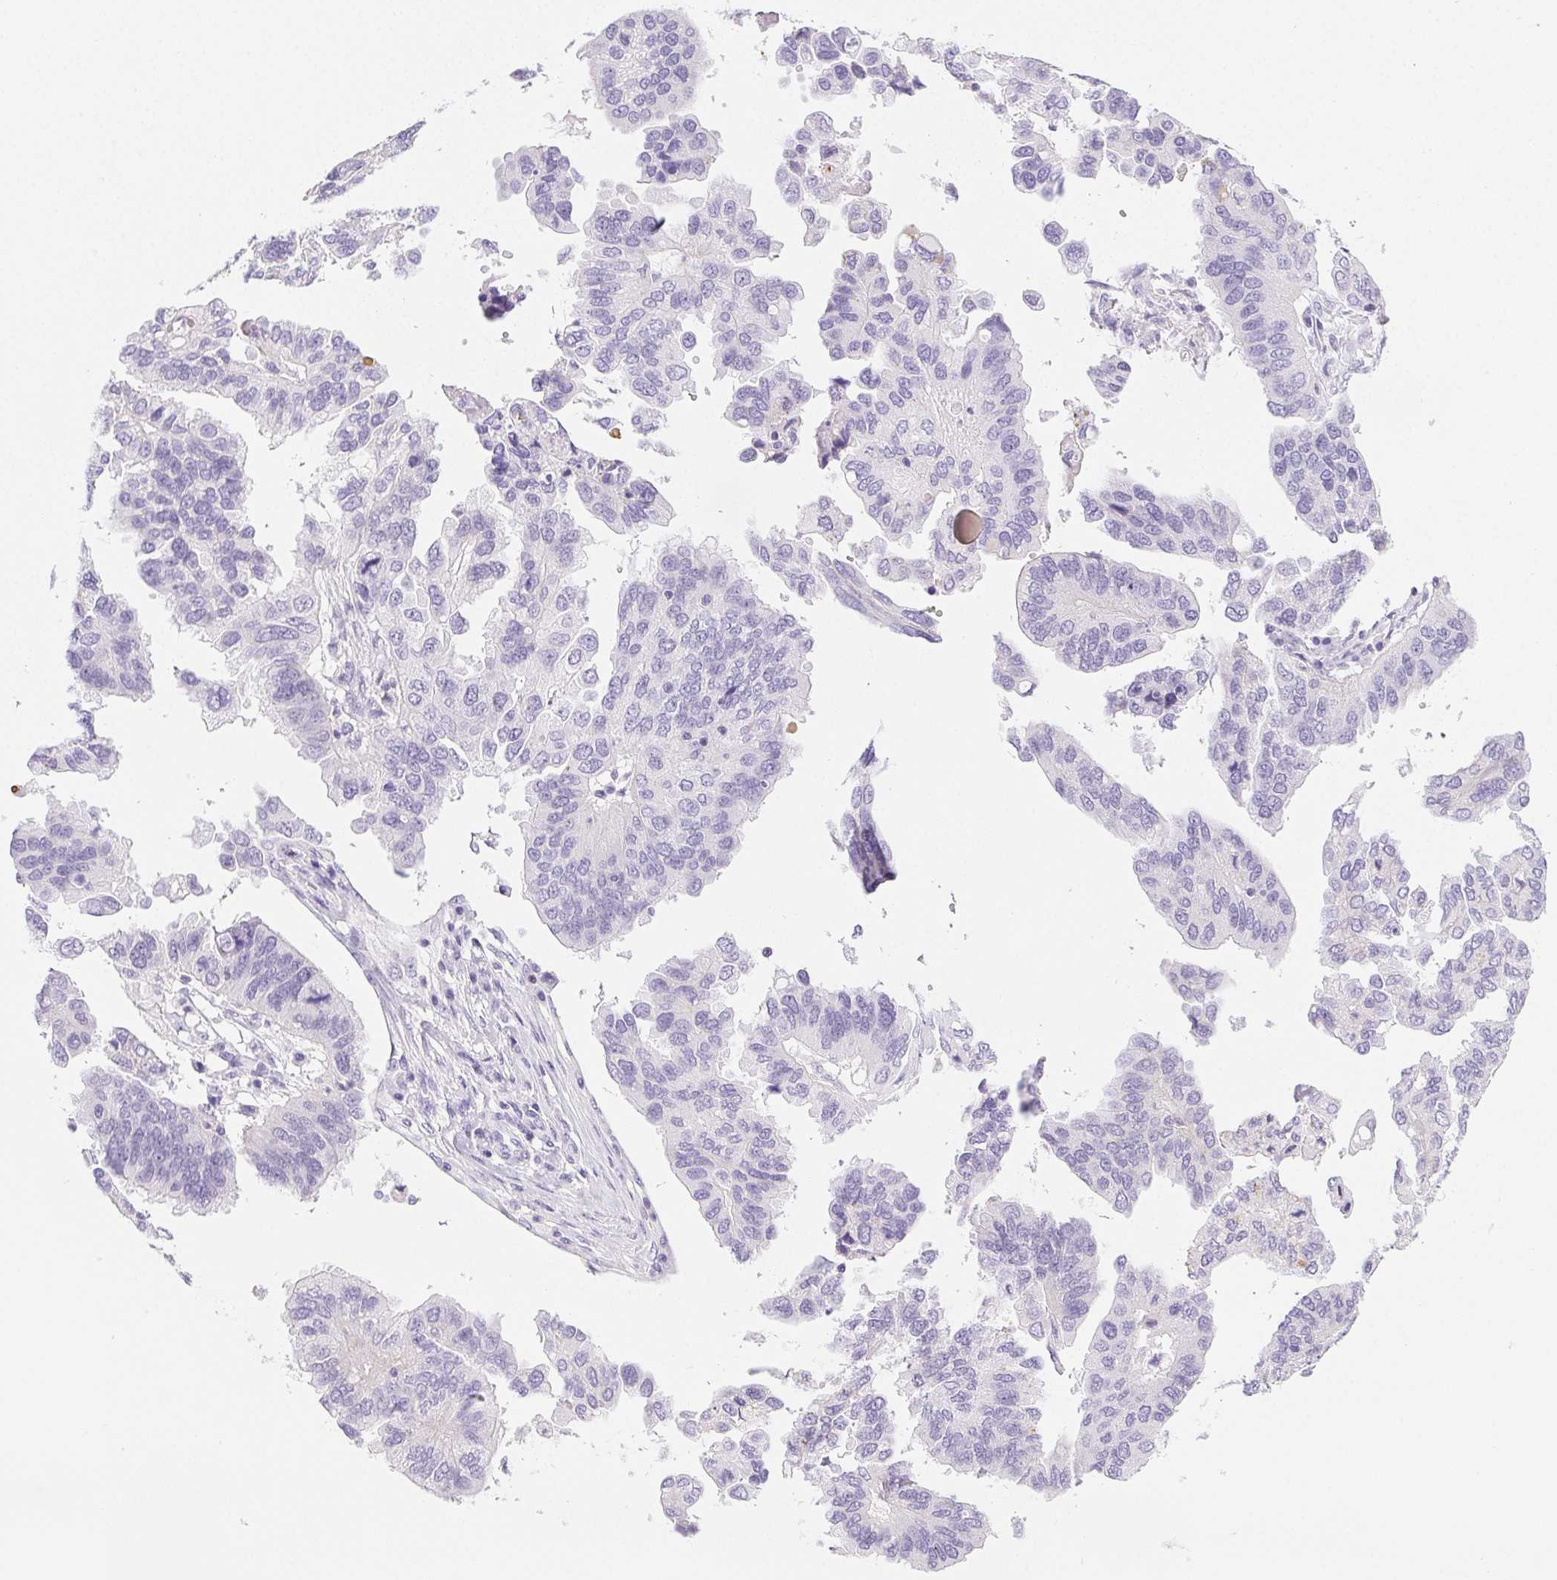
{"staining": {"intensity": "negative", "quantity": "none", "location": "none"}, "tissue": "ovarian cancer", "cell_type": "Tumor cells", "image_type": "cancer", "snomed": [{"axis": "morphology", "description": "Cystadenocarcinoma, serous, NOS"}, {"axis": "topography", "description": "Ovary"}], "caption": "Ovarian cancer stained for a protein using immunohistochemistry exhibits no staining tumor cells.", "gene": "BEND2", "patient": {"sex": "female", "age": 79}}